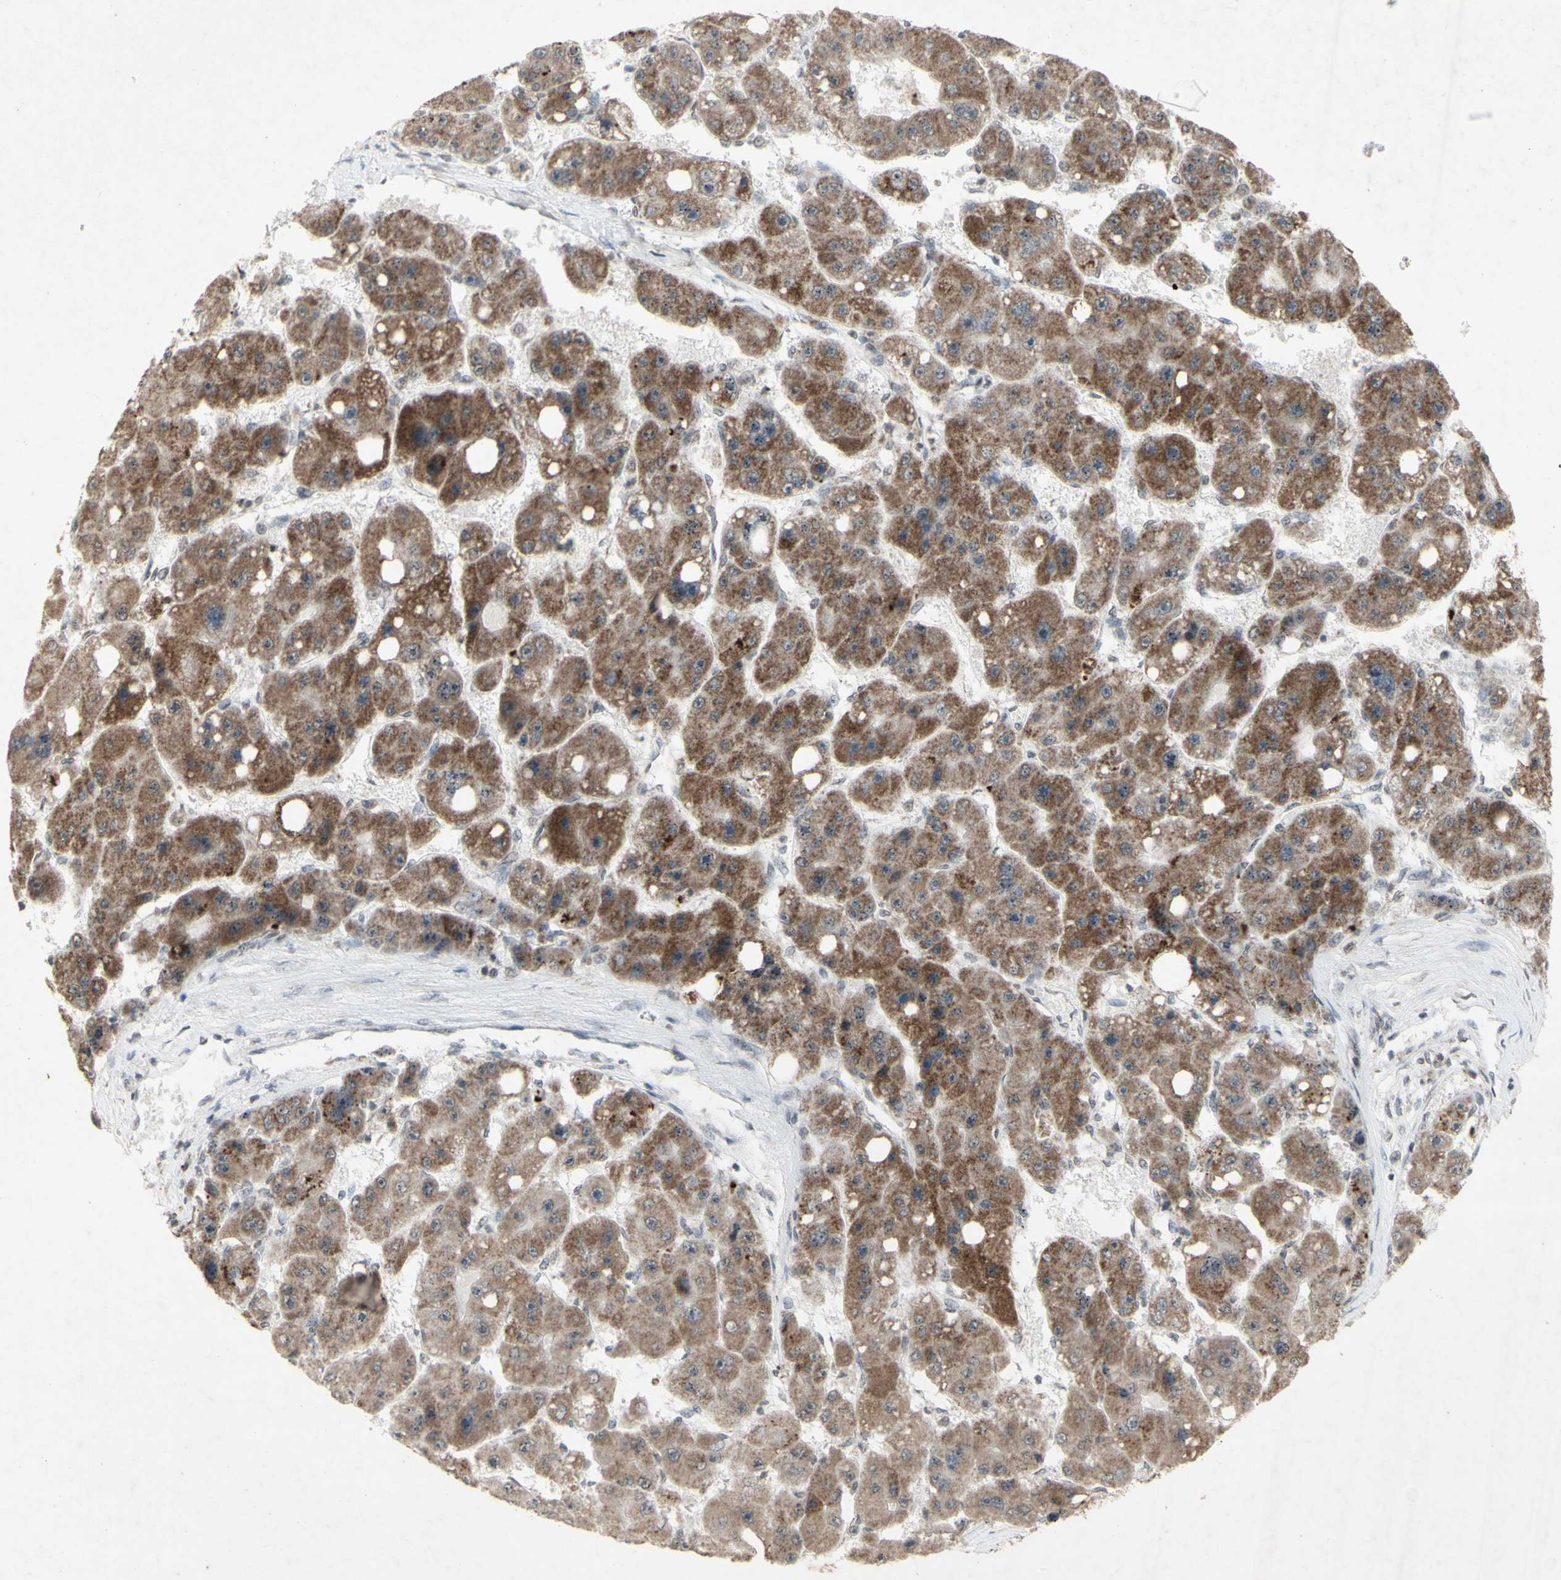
{"staining": {"intensity": "moderate", "quantity": ">75%", "location": "cytoplasmic/membranous"}, "tissue": "liver cancer", "cell_type": "Tumor cells", "image_type": "cancer", "snomed": [{"axis": "morphology", "description": "Carcinoma, Hepatocellular, NOS"}, {"axis": "topography", "description": "Liver"}], "caption": "Protein expression analysis of human liver cancer reveals moderate cytoplasmic/membranous positivity in about >75% of tumor cells.", "gene": "CENPB", "patient": {"sex": "female", "age": 61}}